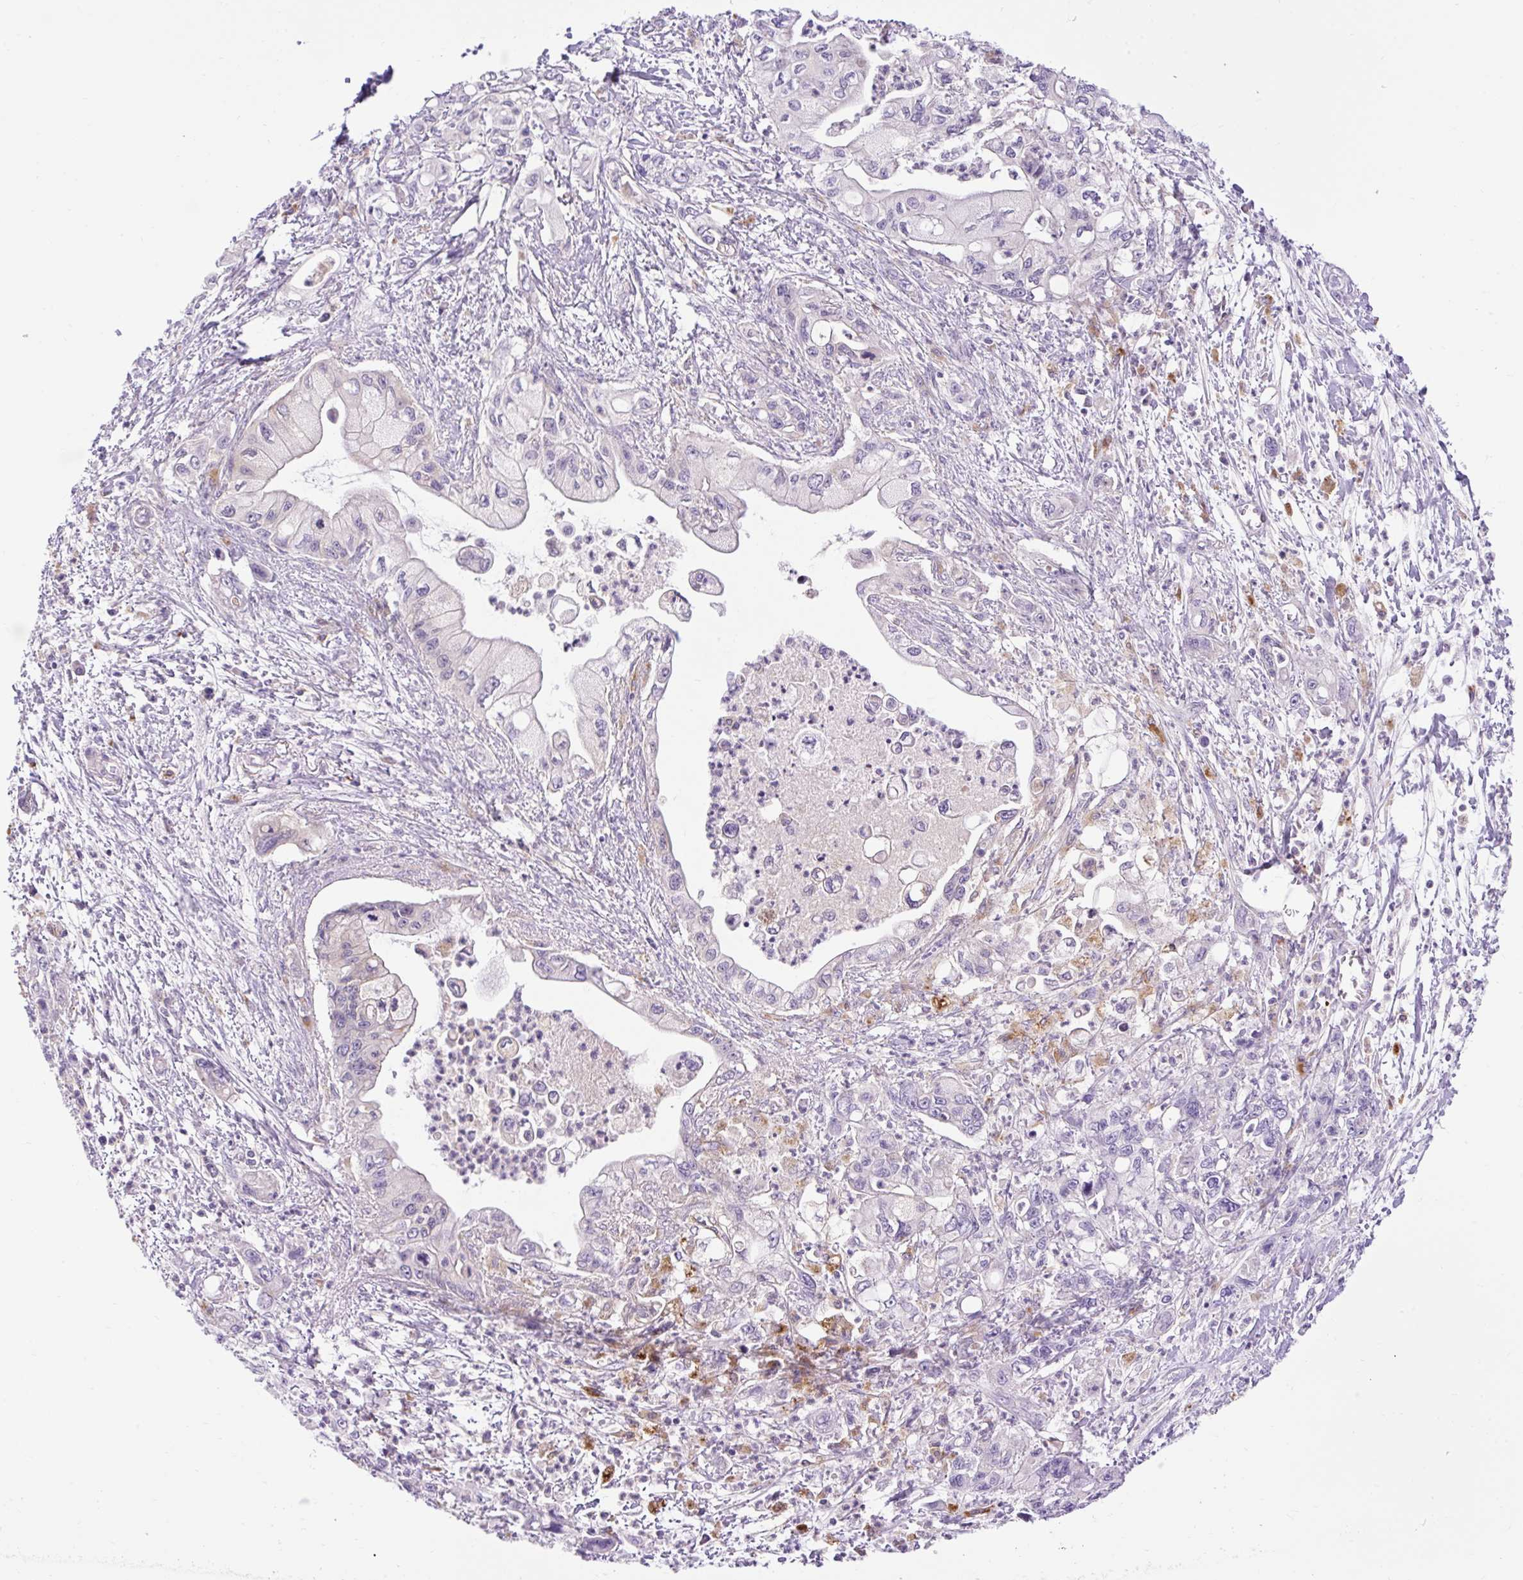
{"staining": {"intensity": "weak", "quantity": "<25%", "location": "cytoplasmic/membranous"}, "tissue": "pancreatic cancer", "cell_type": "Tumor cells", "image_type": "cancer", "snomed": [{"axis": "morphology", "description": "Adenocarcinoma, NOS"}, {"axis": "topography", "description": "Pancreas"}], "caption": "Immunohistochemistry (IHC) of human adenocarcinoma (pancreatic) exhibits no positivity in tumor cells. Brightfield microscopy of IHC stained with DAB (3,3'-diaminobenzidine) (brown) and hematoxylin (blue), captured at high magnification.", "gene": "HEXB", "patient": {"sex": "male", "age": 61}}